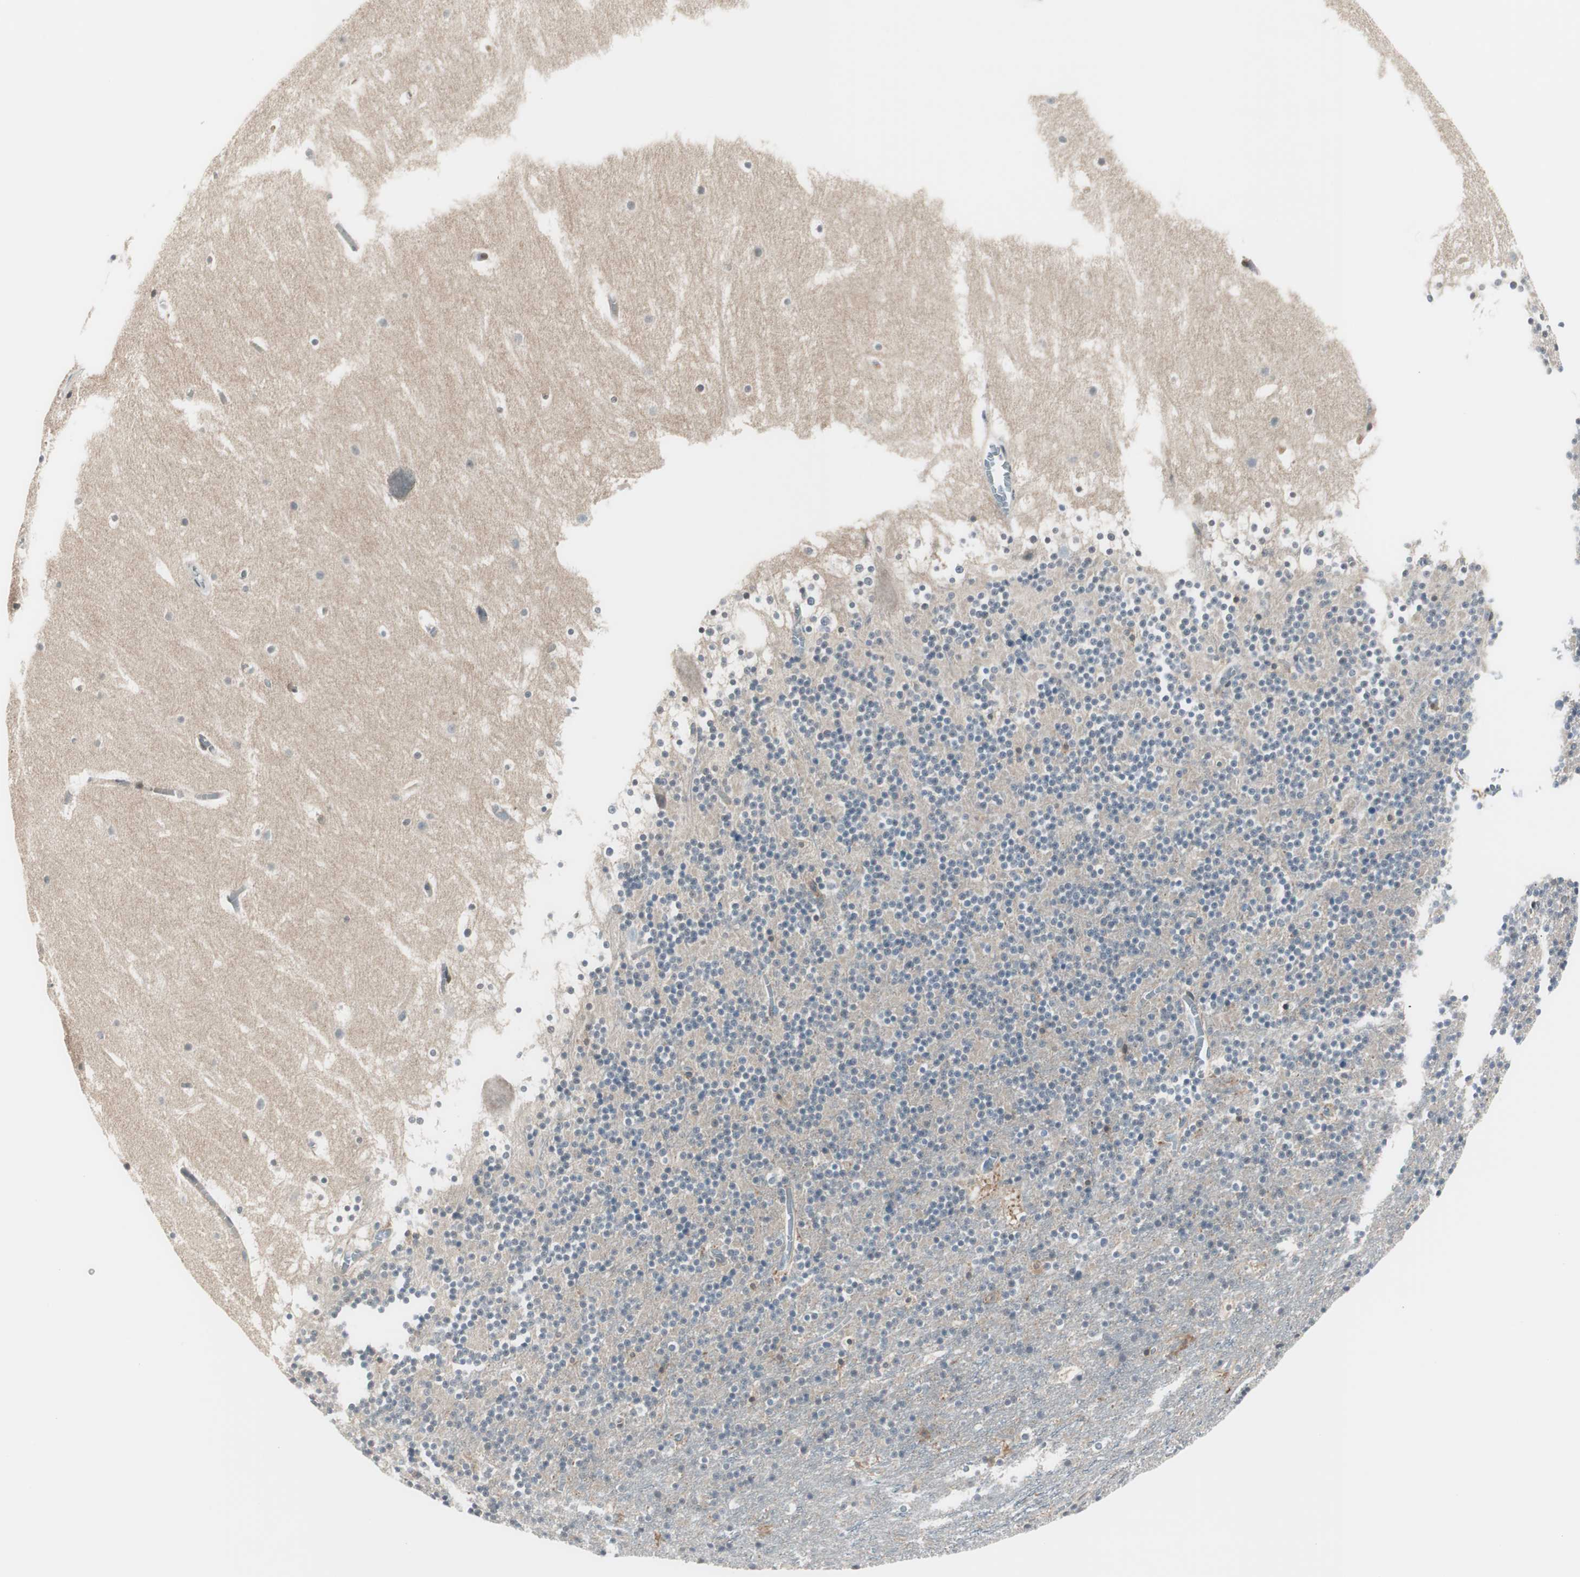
{"staining": {"intensity": "negative", "quantity": "none", "location": "none"}, "tissue": "cerebellum", "cell_type": "Cells in granular layer", "image_type": "normal", "snomed": [{"axis": "morphology", "description": "Normal tissue, NOS"}, {"axis": "topography", "description": "Cerebellum"}], "caption": "Cells in granular layer show no significant protein positivity in unremarkable cerebellum. (Stains: DAB (3,3'-diaminobenzidine) immunohistochemistry (IHC) with hematoxylin counter stain, Microscopy: brightfield microscopy at high magnification).", "gene": "SLC9A3R1", "patient": {"sex": "male", "age": 45}}